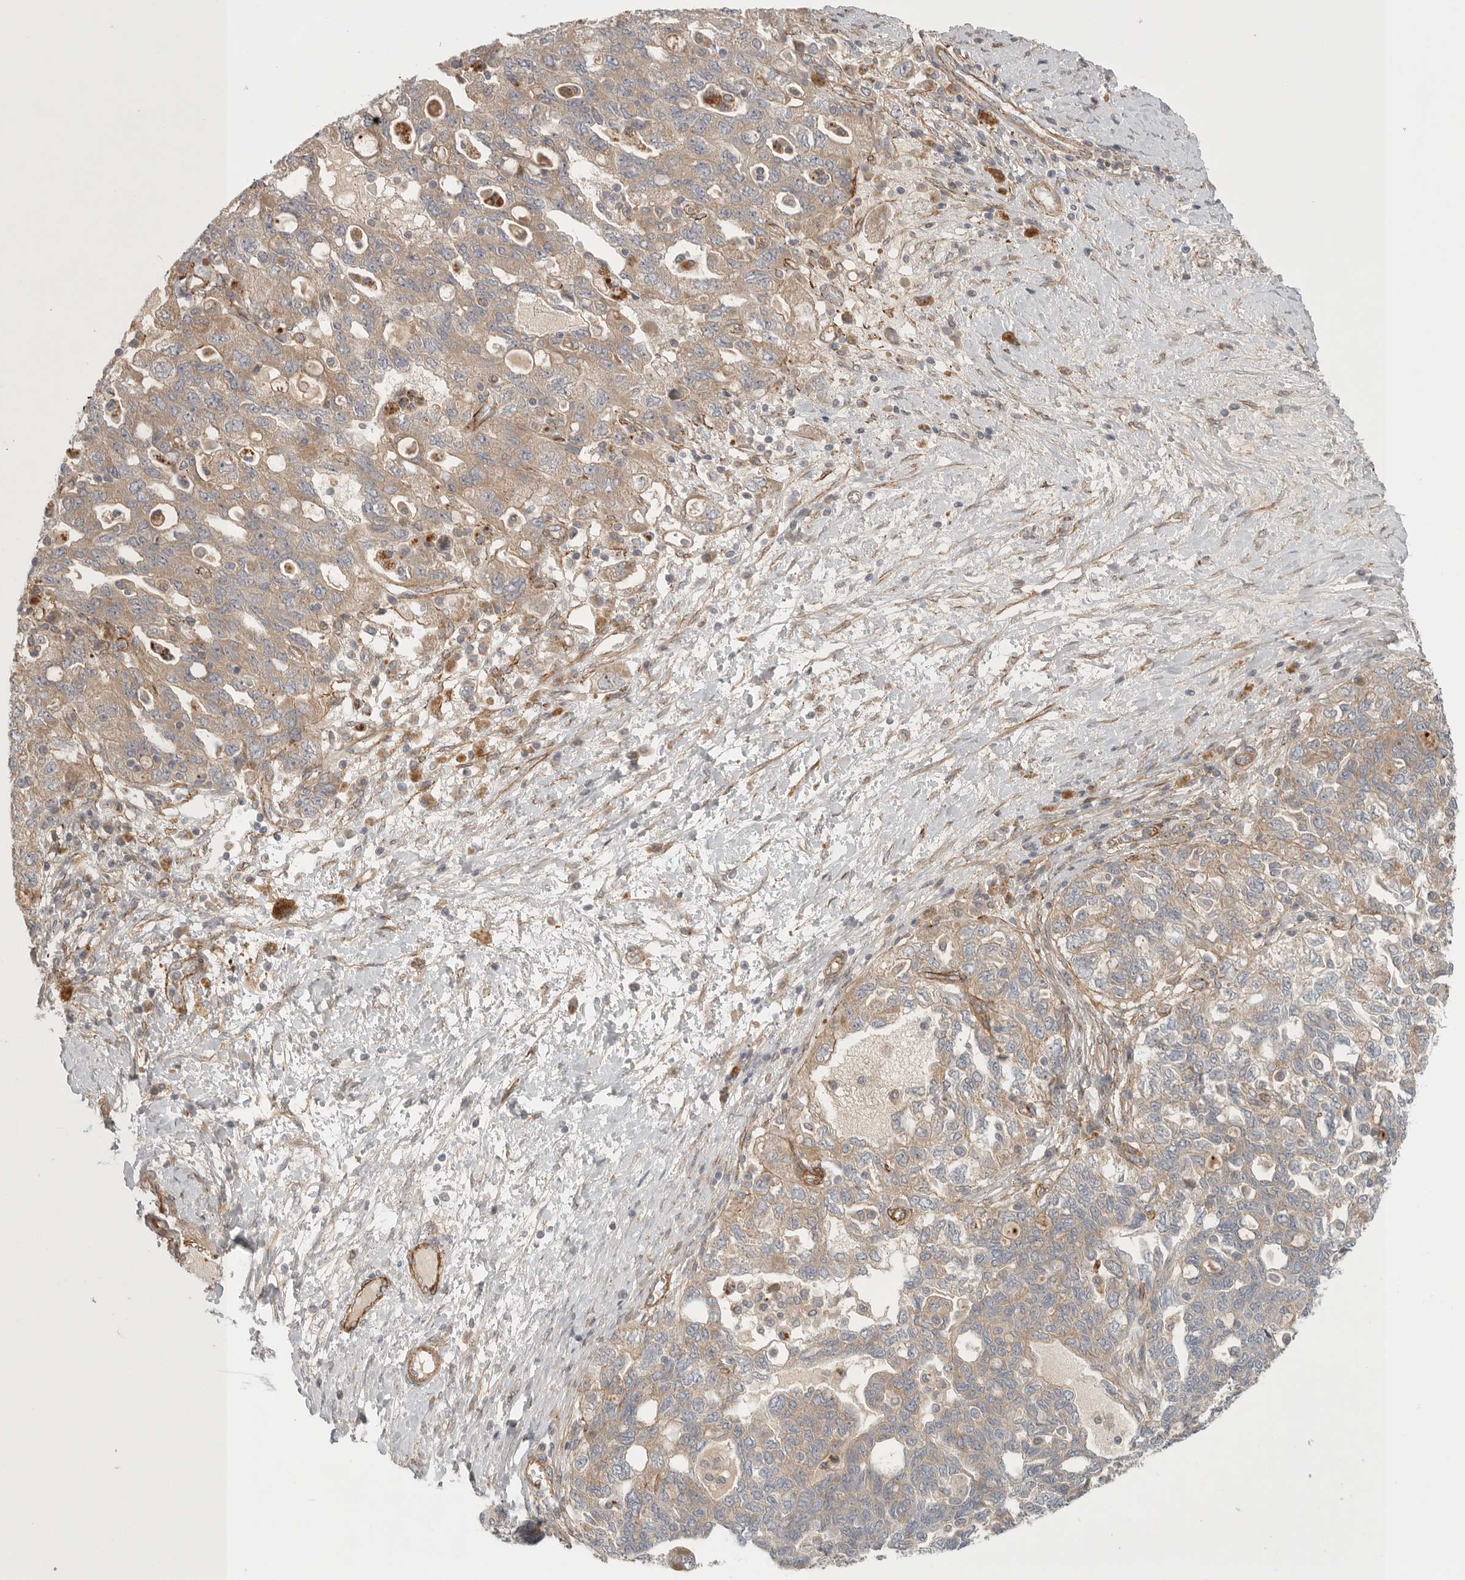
{"staining": {"intensity": "weak", "quantity": ">75%", "location": "cytoplasmic/membranous"}, "tissue": "ovarian cancer", "cell_type": "Tumor cells", "image_type": "cancer", "snomed": [{"axis": "morphology", "description": "Carcinoma, NOS"}, {"axis": "morphology", "description": "Cystadenocarcinoma, serous, NOS"}, {"axis": "topography", "description": "Ovary"}], "caption": "Immunohistochemistry micrograph of neoplastic tissue: ovarian cancer (carcinoma) stained using immunohistochemistry demonstrates low levels of weak protein expression localized specifically in the cytoplasmic/membranous of tumor cells, appearing as a cytoplasmic/membranous brown color.", "gene": "LONRF1", "patient": {"sex": "female", "age": 69}}